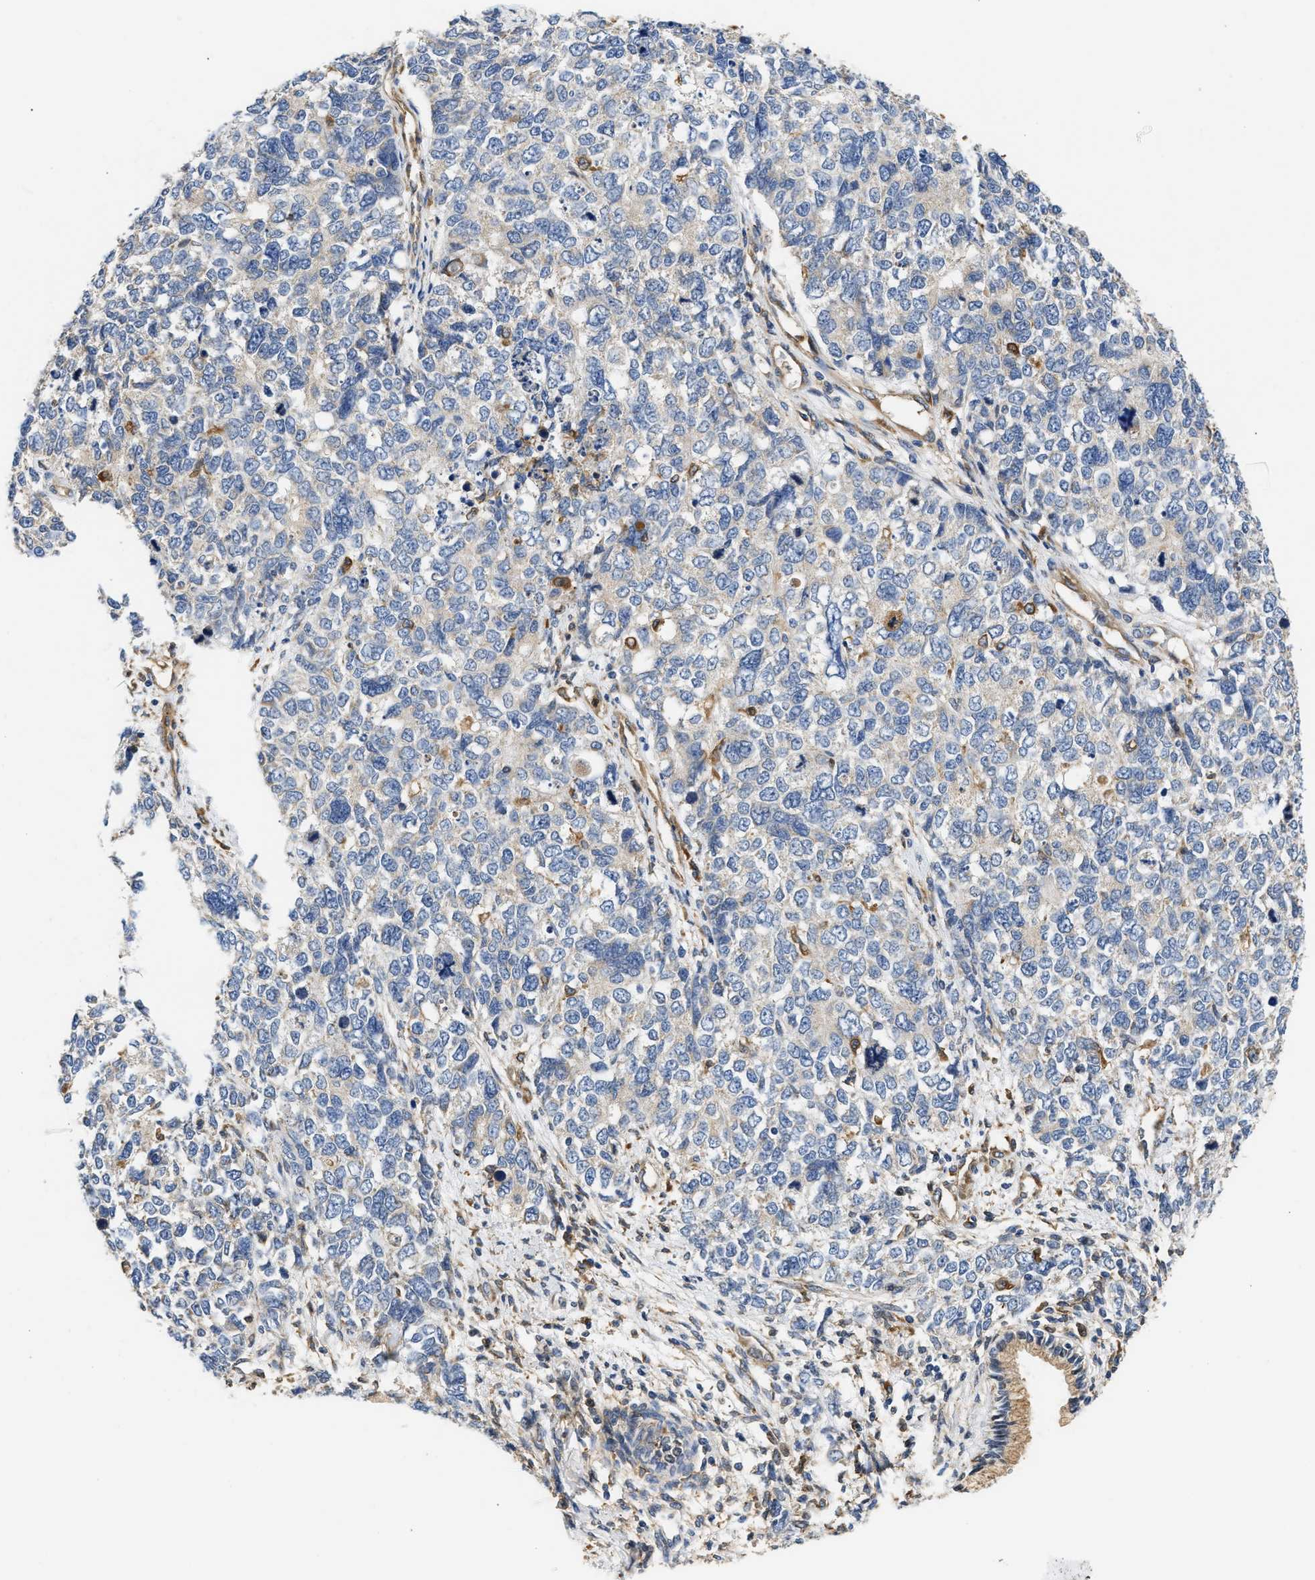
{"staining": {"intensity": "negative", "quantity": "none", "location": "none"}, "tissue": "cervical cancer", "cell_type": "Tumor cells", "image_type": "cancer", "snomed": [{"axis": "morphology", "description": "Squamous cell carcinoma, NOS"}, {"axis": "topography", "description": "Cervix"}], "caption": "This image is of cervical squamous cell carcinoma stained with immunohistochemistry to label a protein in brown with the nuclei are counter-stained blue. There is no expression in tumor cells. (Brightfield microscopy of DAB (3,3'-diaminobenzidine) IHC at high magnification).", "gene": "RAB31", "patient": {"sex": "female", "age": 63}}